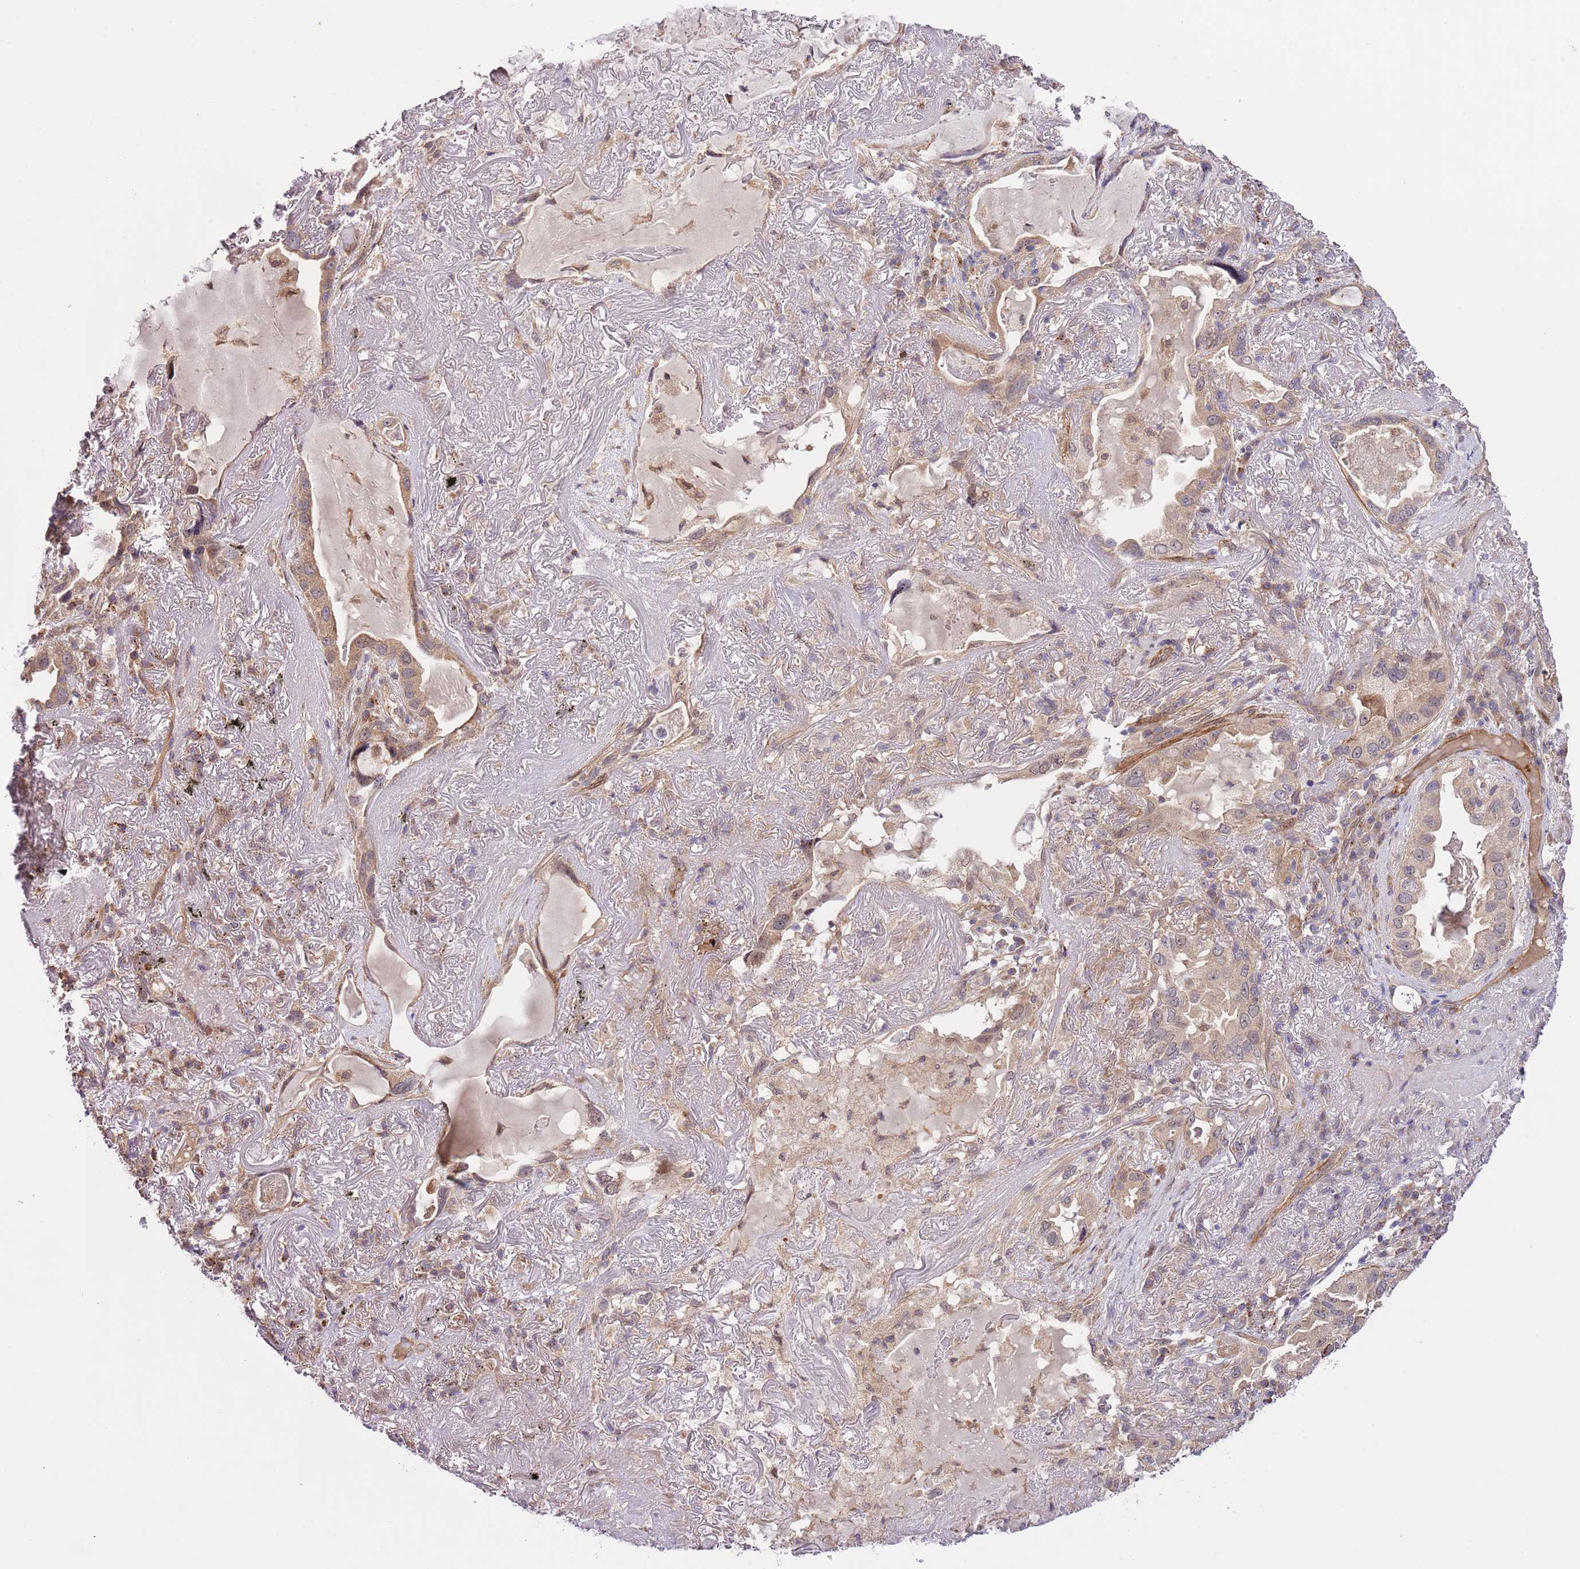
{"staining": {"intensity": "moderate", "quantity": "25%-75%", "location": "cytoplasmic/membranous"}, "tissue": "lung cancer", "cell_type": "Tumor cells", "image_type": "cancer", "snomed": [{"axis": "morphology", "description": "Adenocarcinoma, NOS"}, {"axis": "topography", "description": "Lung"}], "caption": "Lung cancer stained for a protein displays moderate cytoplasmic/membranous positivity in tumor cells. Using DAB (brown) and hematoxylin (blue) stains, captured at high magnification using brightfield microscopy.", "gene": "PRR16", "patient": {"sex": "female", "age": 69}}